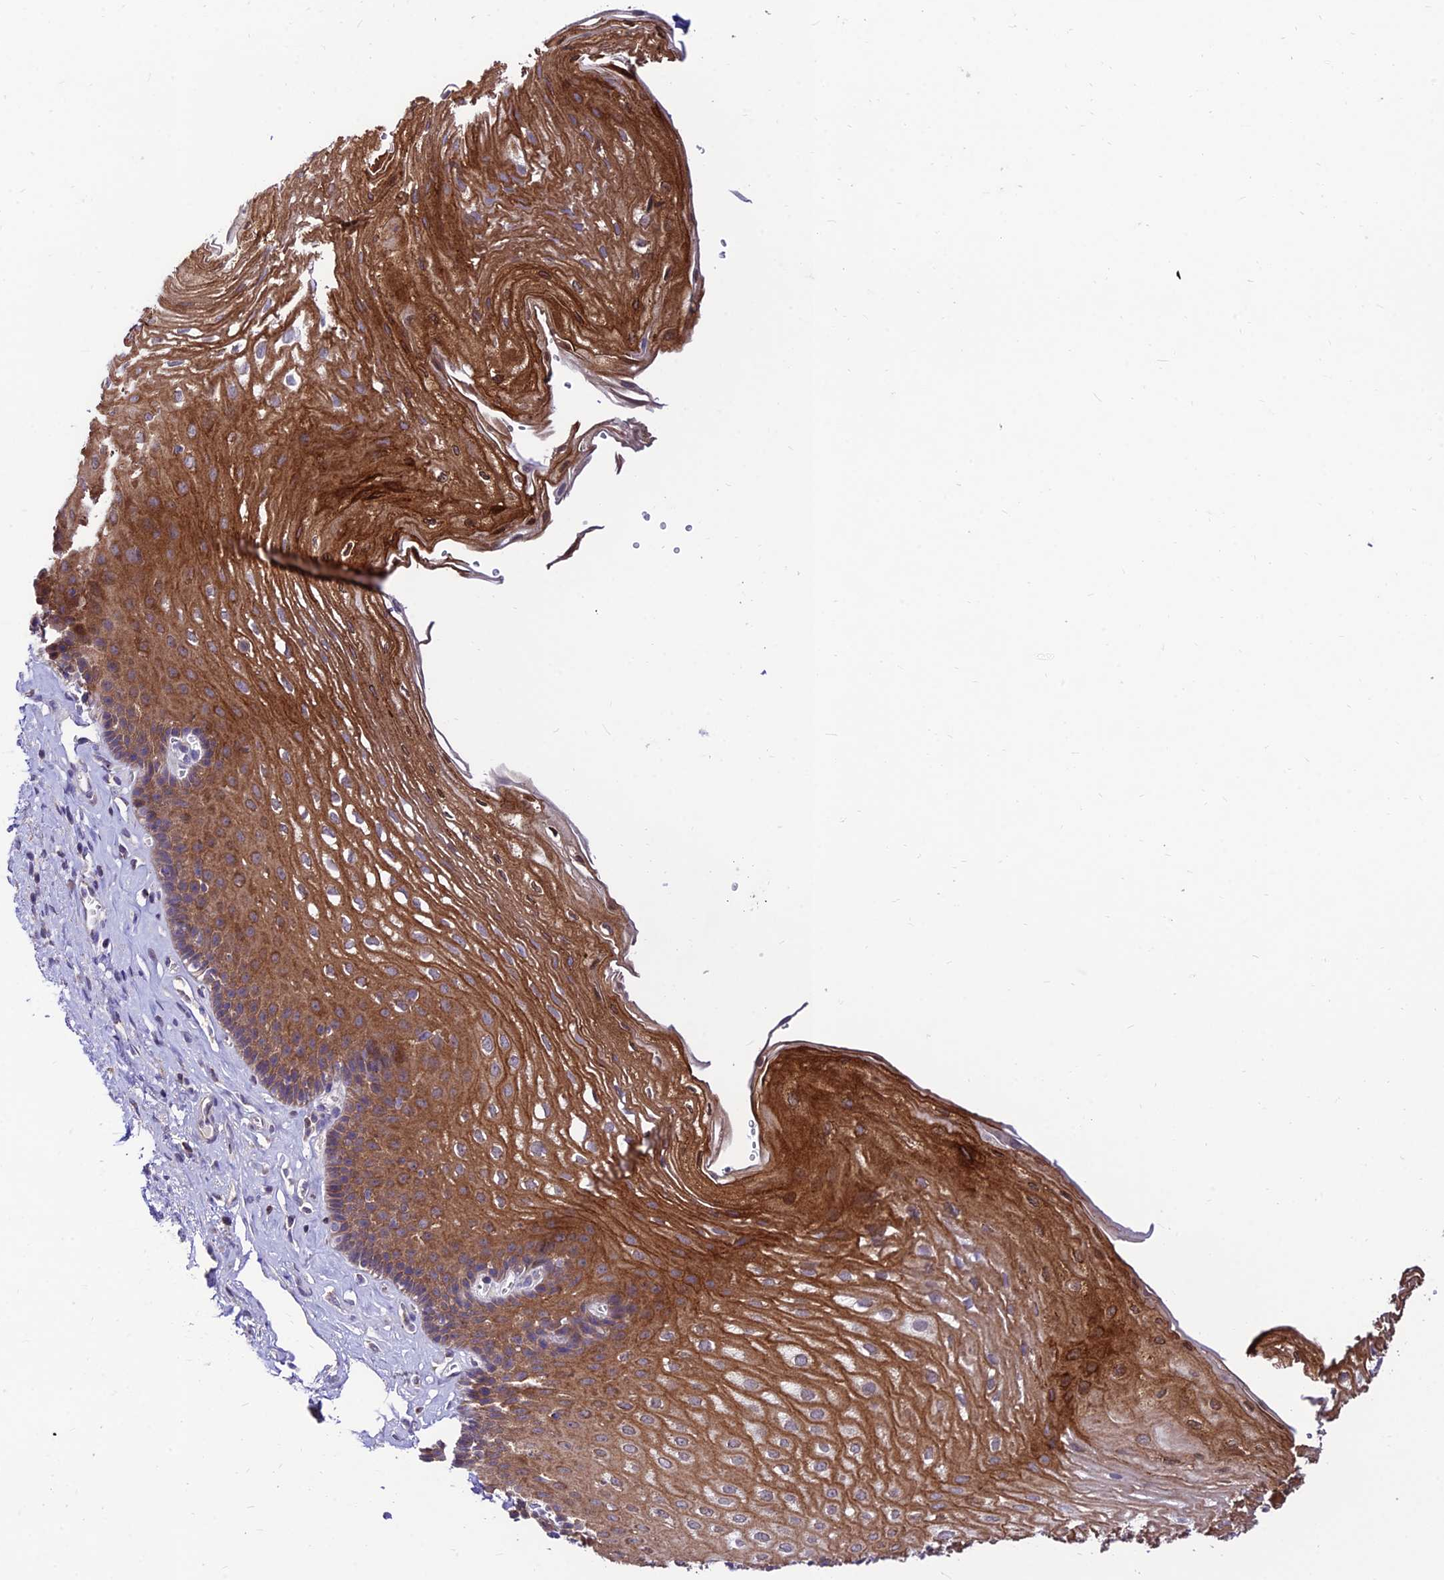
{"staining": {"intensity": "strong", "quantity": "25%-75%", "location": "cytoplasmic/membranous"}, "tissue": "esophagus", "cell_type": "Squamous epithelial cells", "image_type": "normal", "snomed": [{"axis": "morphology", "description": "Normal tissue, NOS"}, {"axis": "topography", "description": "Esophagus"}], "caption": "Esophagus stained with immunohistochemistry displays strong cytoplasmic/membranous positivity in about 25%-75% of squamous epithelial cells. The staining was performed using DAB to visualize the protein expression in brown, while the nuclei were stained in blue with hematoxylin (Magnification: 20x).", "gene": "C6orf132", "patient": {"sex": "female", "age": 66}}